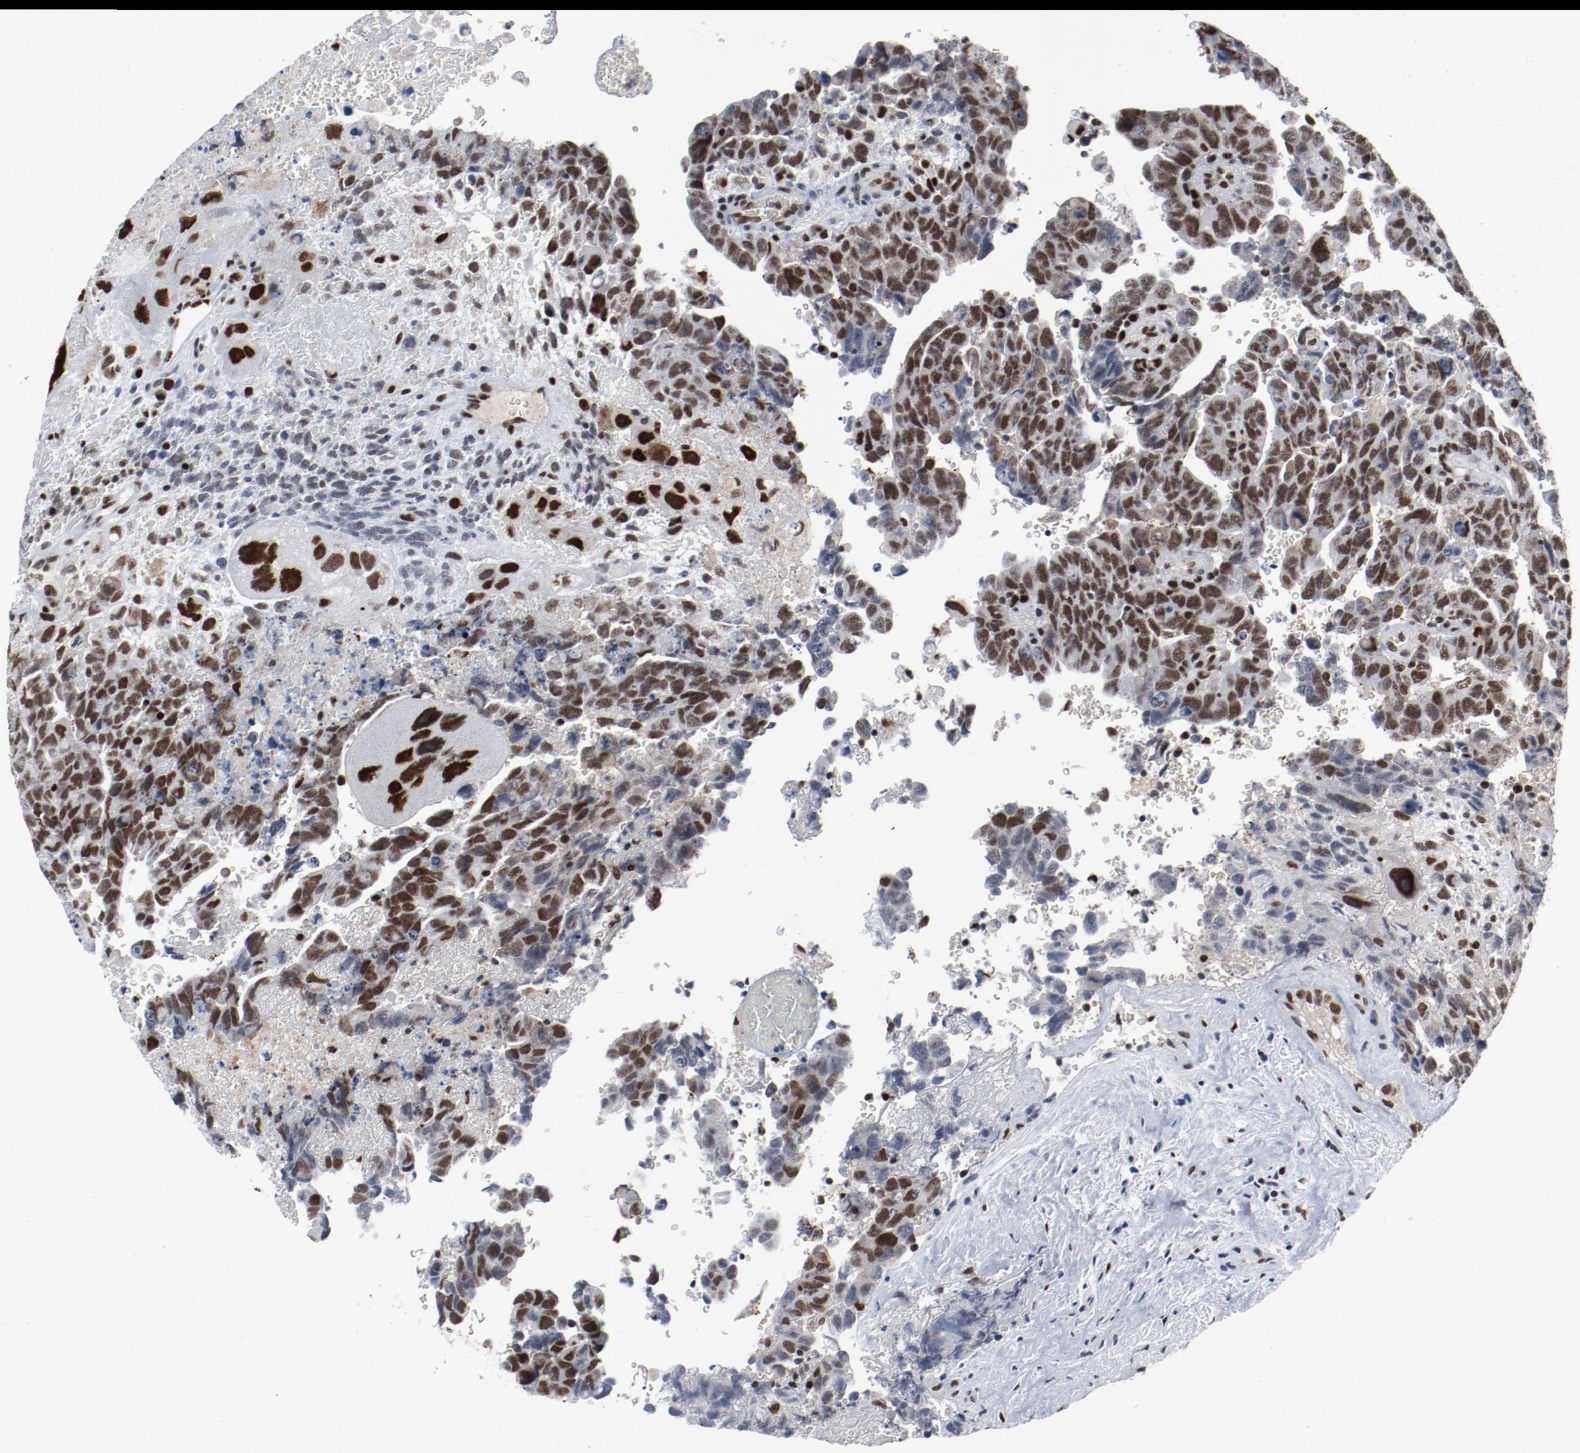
{"staining": {"intensity": "moderate", "quantity": ">75%", "location": "nuclear"}, "tissue": "testis cancer", "cell_type": "Tumor cells", "image_type": "cancer", "snomed": [{"axis": "morphology", "description": "Carcinoma, Embryonal, NOS"}, {"axis": "topography", "description": "Testis"}], "caption": "This micrograph exhibits testis cancer (embryonal carcinoma) stained with immunohistochemistry to label a protein in brown. The nuclear of tumor cells show moderate positivity for the protein. Nuclei are counter-stained blue.", "gene": "JMJD6", "patient": {"sex": "male", "age": 28}}